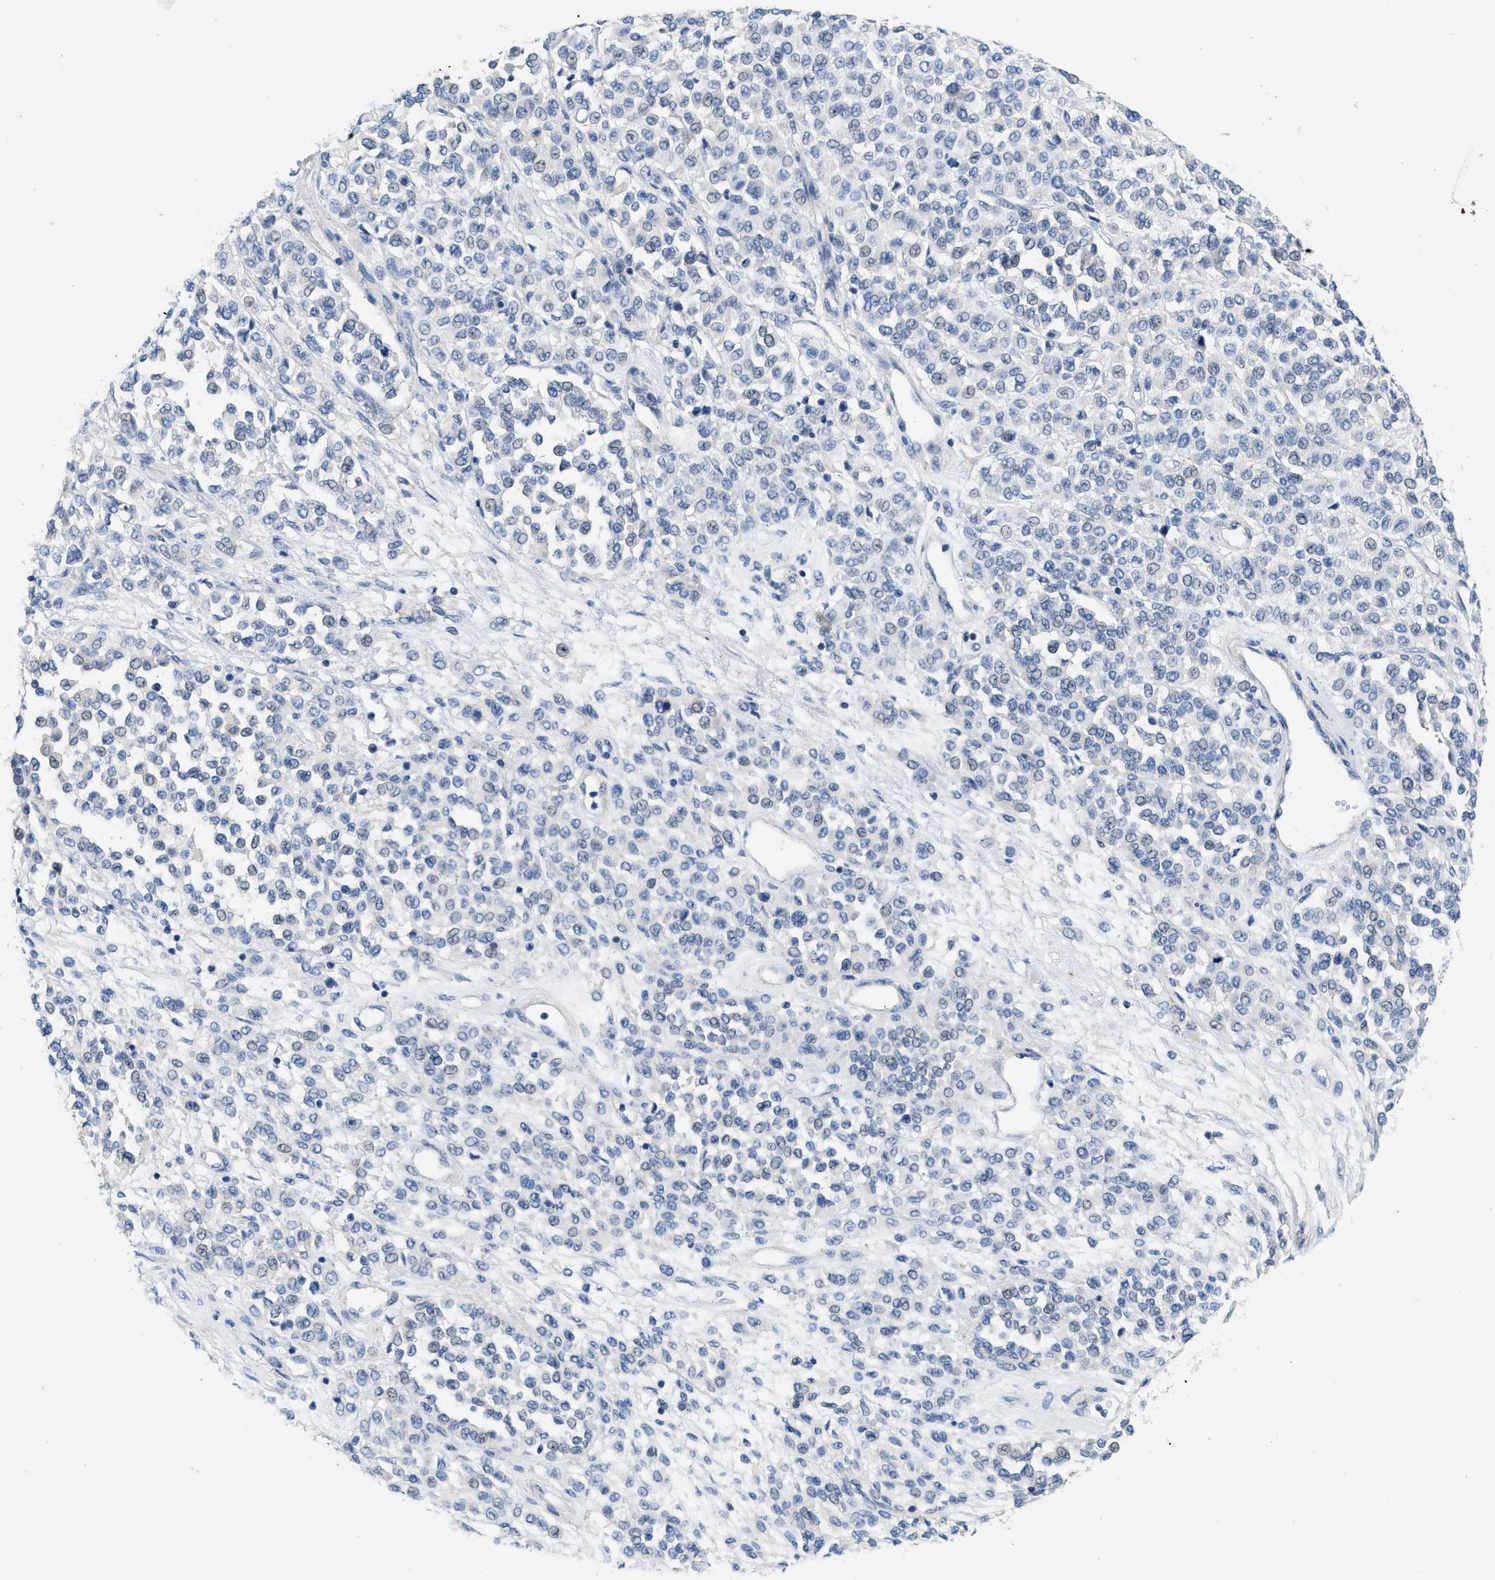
{"staining": {"intensity": "negative", "quantity": "none", "location": "none"}, "tissue": "melanoma", "cell_type": "Tumor cells", "image_type": "cancer", "snomed": [{"axis": "morphology", "description": "Malignant melanoma, Metastatic site"}, {"axis": "topography", "description": "Pancreas"}], "caption": "Human melanoma stained for a protein using immunohistochemistry (IHC) demonstrates no positivity in tumor cells.", "gene": "ABCB11", "patient": {"sex": "female", "age": 30}}